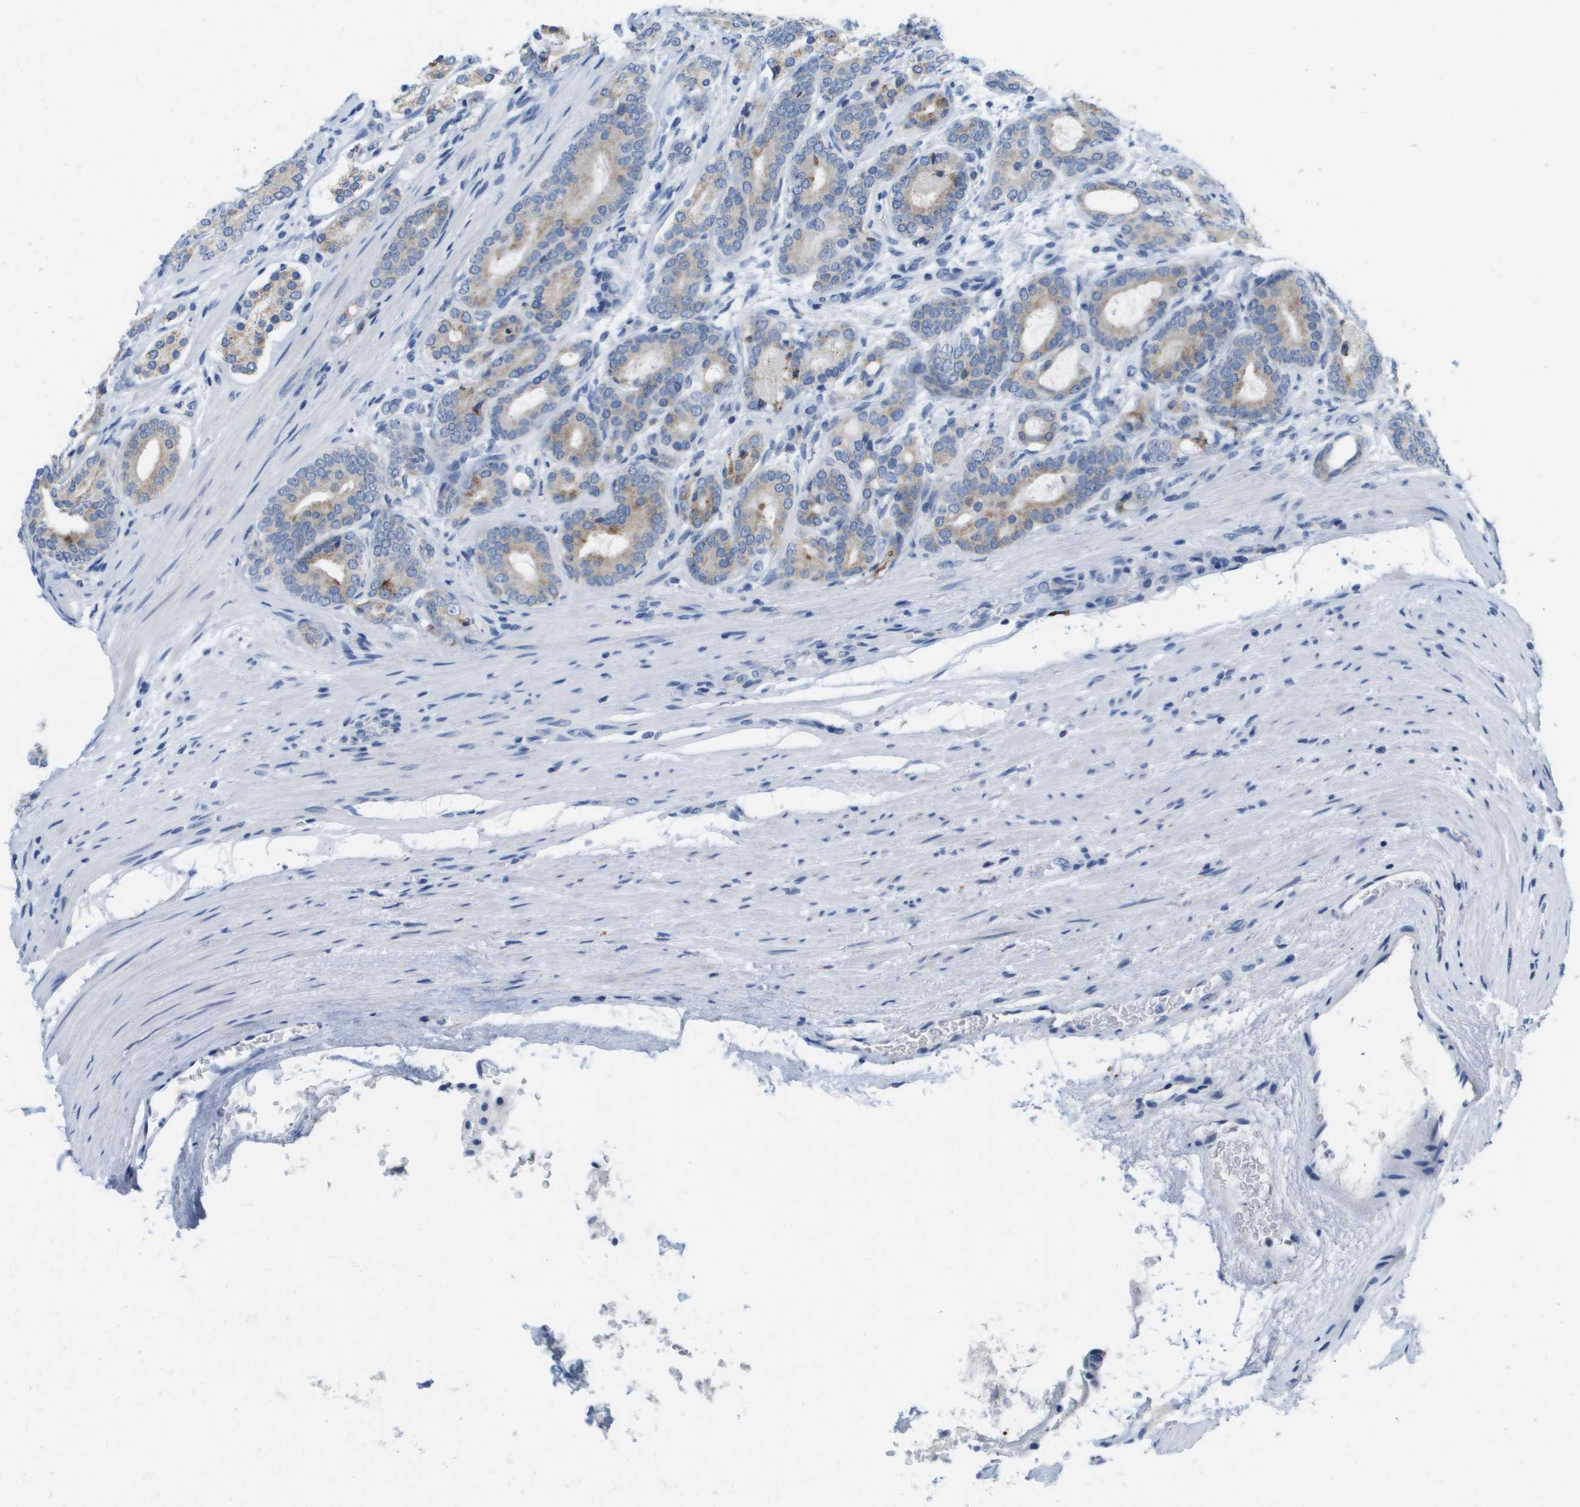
{"staining": {"intensity": "moderate", "quantity": "<25%", "location": "cytoplasmic/membranous"}, "tissue": "prostate cancer", "cell_type": "Tumor cells", "image_type": "cancer", "snomed": [{"axis": "morphology", "description": "Adenocarcinoma, High grade"}, {"axis": "topography", "description": "Prostate"}], "caption": "DAB (3,3'-diaminobenzidine) immunohistochemical staining of human prostate adenocarcinoma (high-grade) displays moderate cytoplasmic/membranous protein expression in approximately <25% of tumor cells.", "gene": "CD3G", "patient": {"sex": "male", "age": 60}}